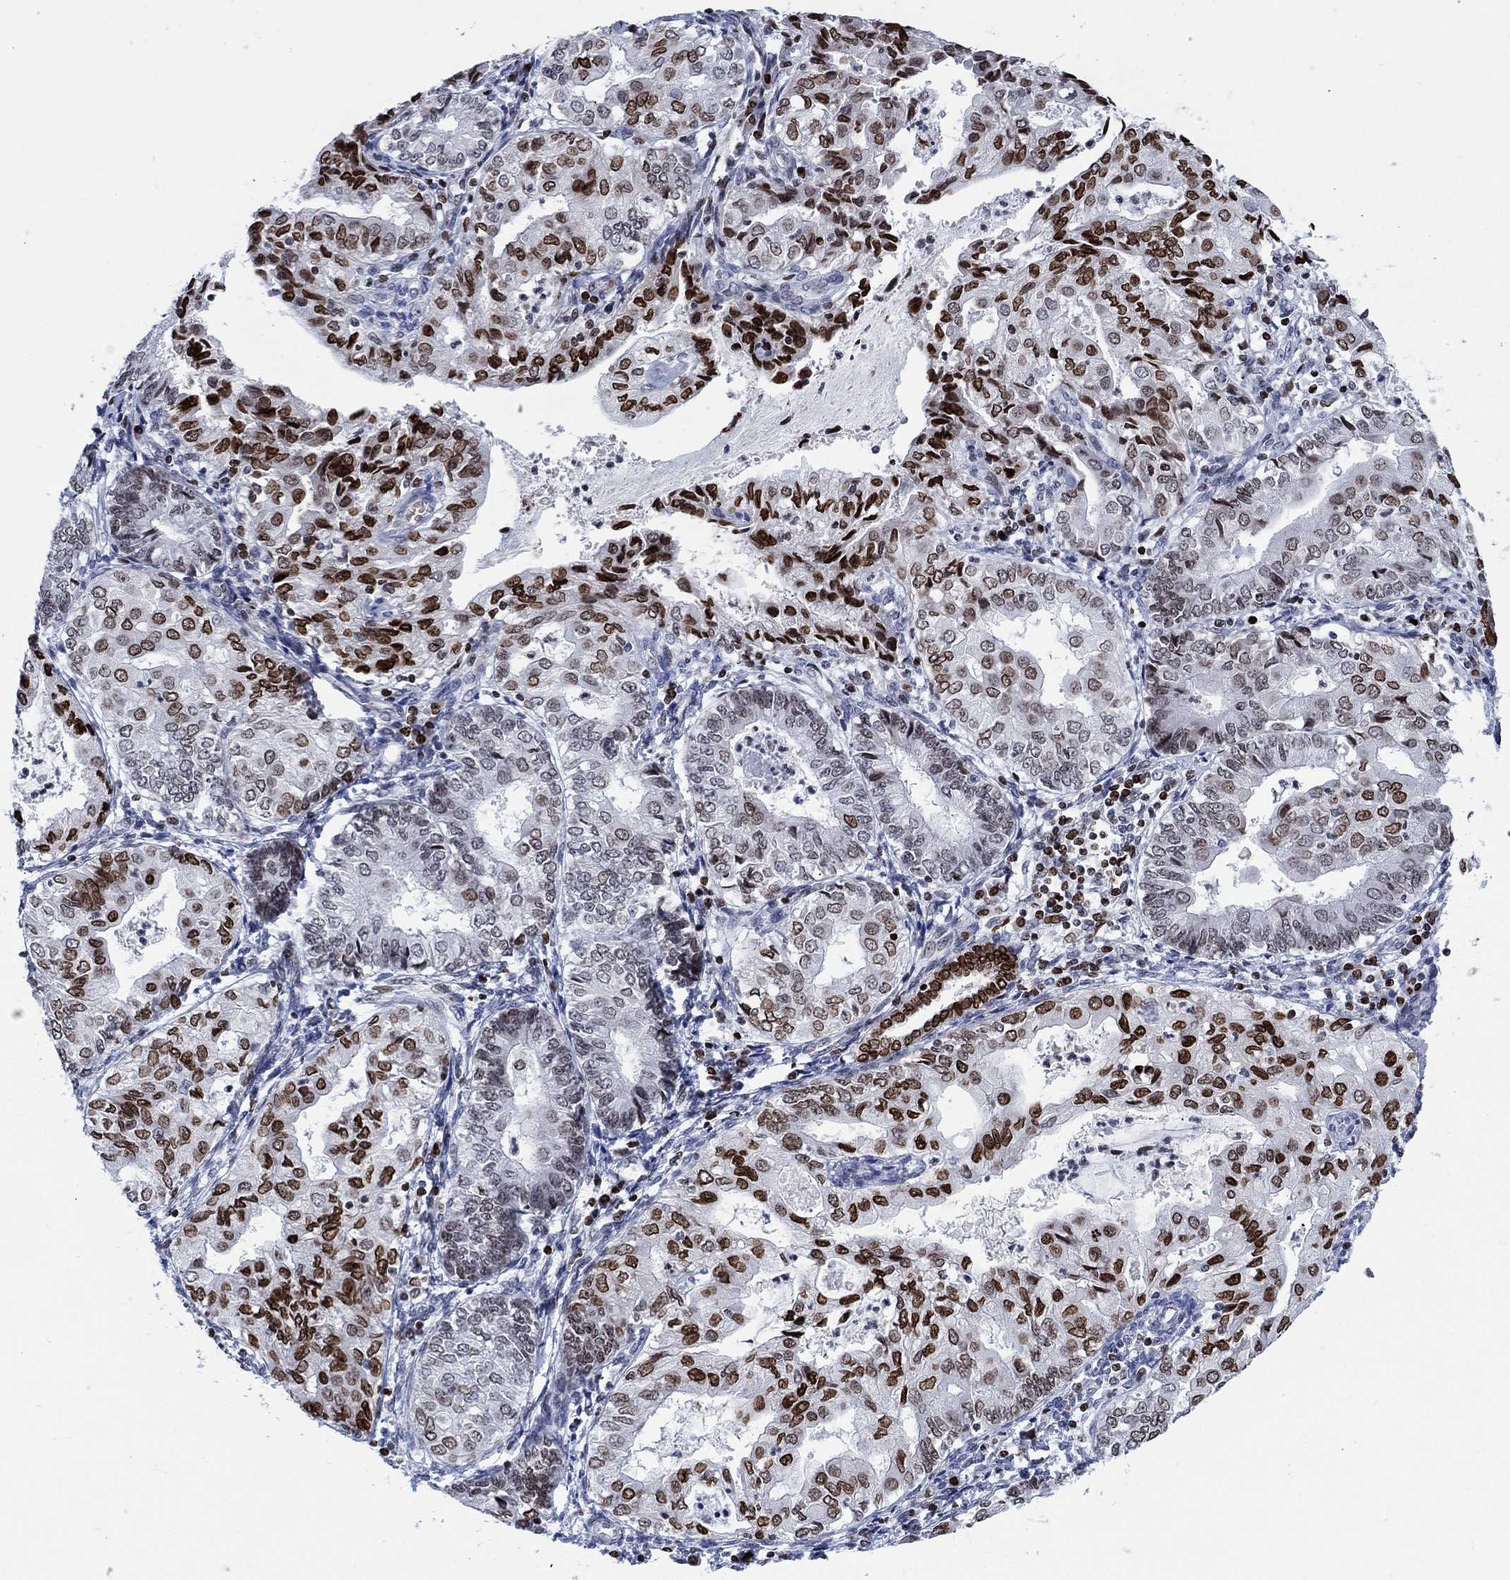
{"staining": {"intensity": "strong", "quantity": "25%-75%", "location": "nuclear"}, "tissue": "endometrial cancer", "cell_type": "Tumor cells", "image_type": "cancer", "snomed": [{"axis": "morphology", "description": "Adenocarcinoma, NOS"}, {"axis": "topography", "description": "Endometrium"}], "caption": "Immunohistochemistry (DAB (3,3'-diaminobenzidine)) staining of endometrial adenocarcinoma reveals strong nuclear protein positivity in approximately 25%-75% of tumor cells.", "gene": "HMGA1", "patient": {"sex": "female", "age": 68}}